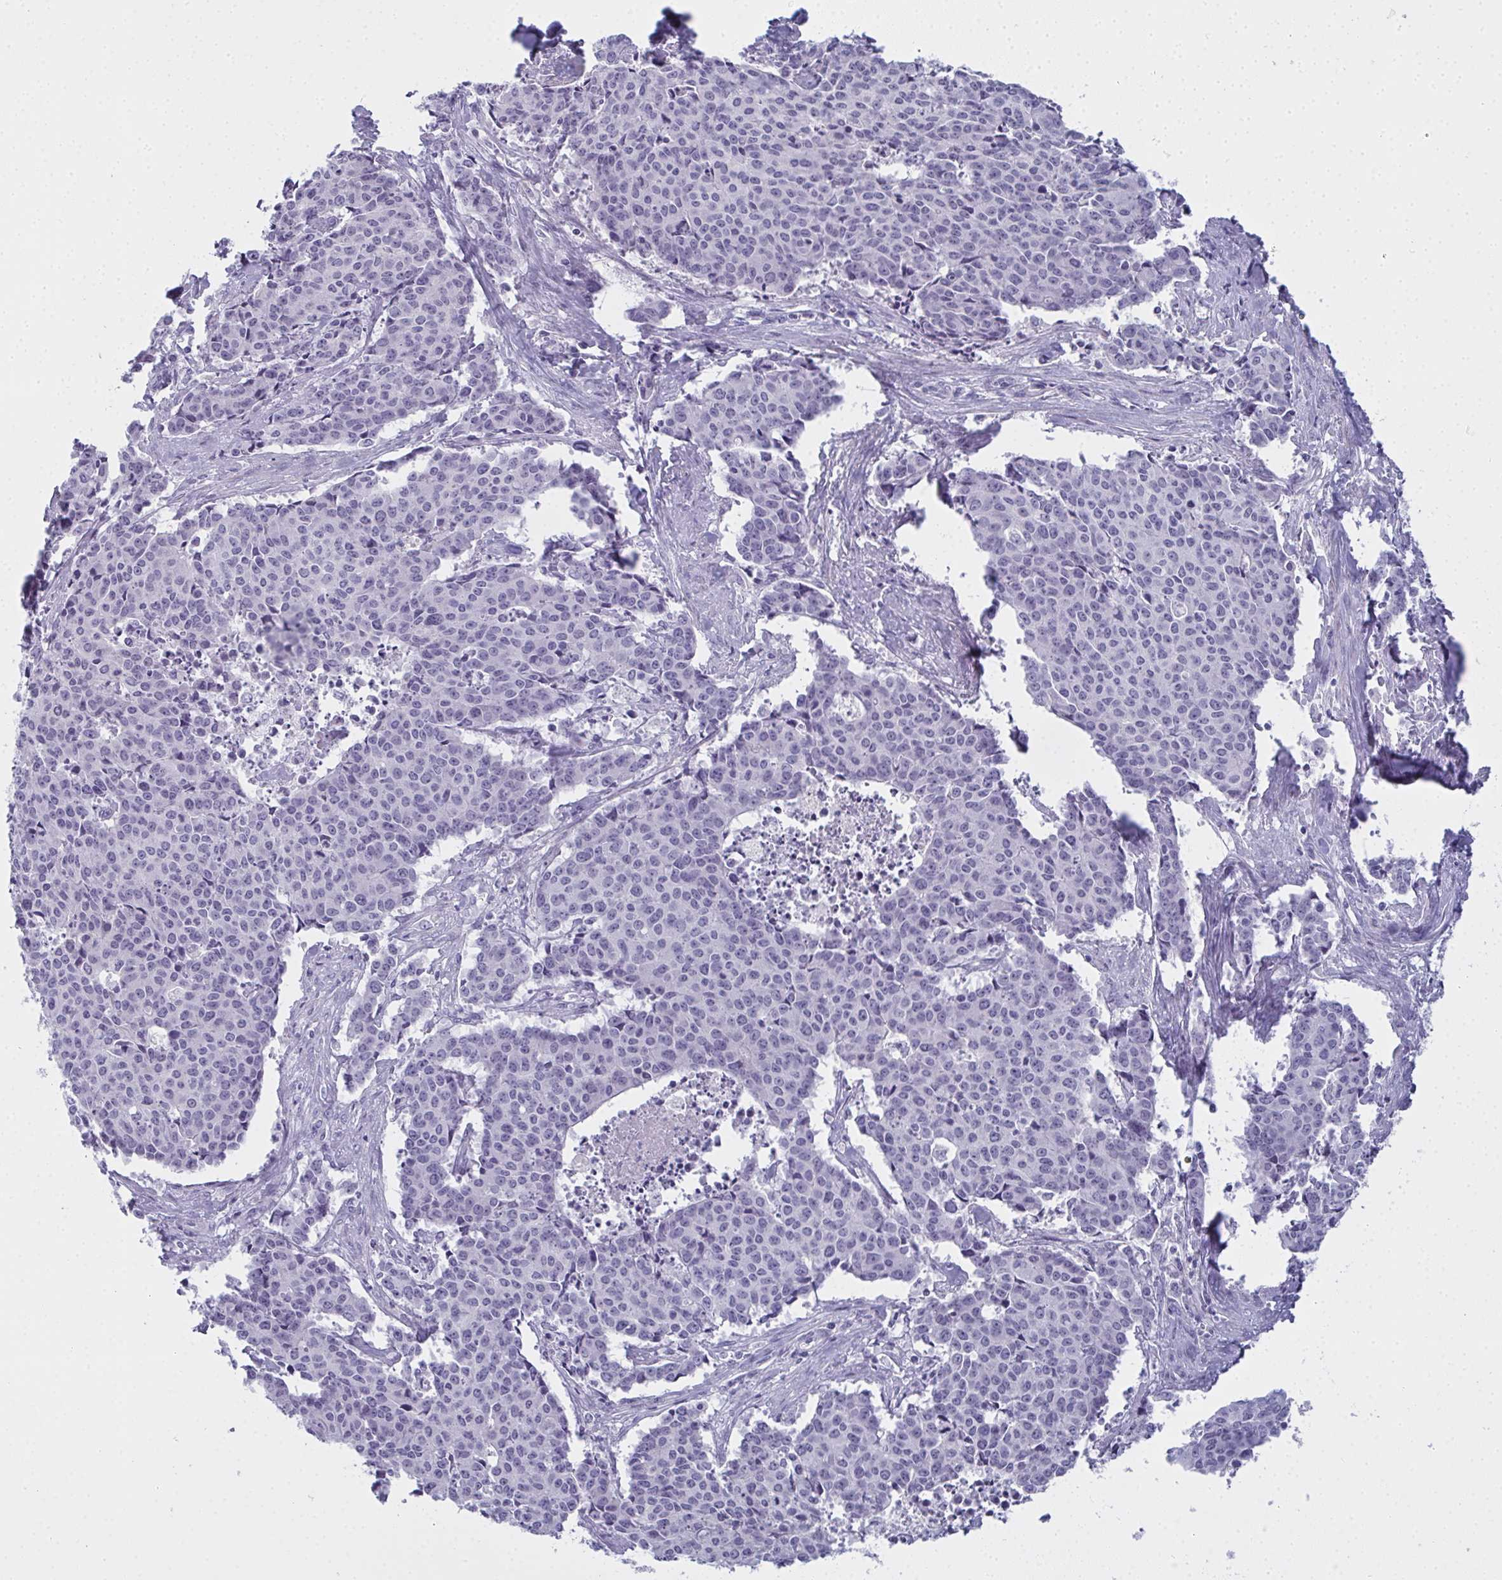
{"staining": {"intensity": "negative", "quantity": "none", "location": "none"}, "tissue": "cervical cancer", "cell_type": "Tumor cells", "image_type": "cancer", "snomed": [{"axis": "morphology", "description": "Squamous cell carcinoma, NOS"}, {"axis": "topography", "description": "Cervix"}], "caption": "A high-resolution histopathology image shows IHC staining of cervical cancer (squamous cell carcinoma), which exhibits no significant staining in tumor cells. The staining was performed using DAB to visualize the protein expression in brown, while the nuclei were stained in blue with hematoxylin (Magnification: 20x).", "gene": "SLC36A2", "patient": {"sex": "female", "age": 28}}